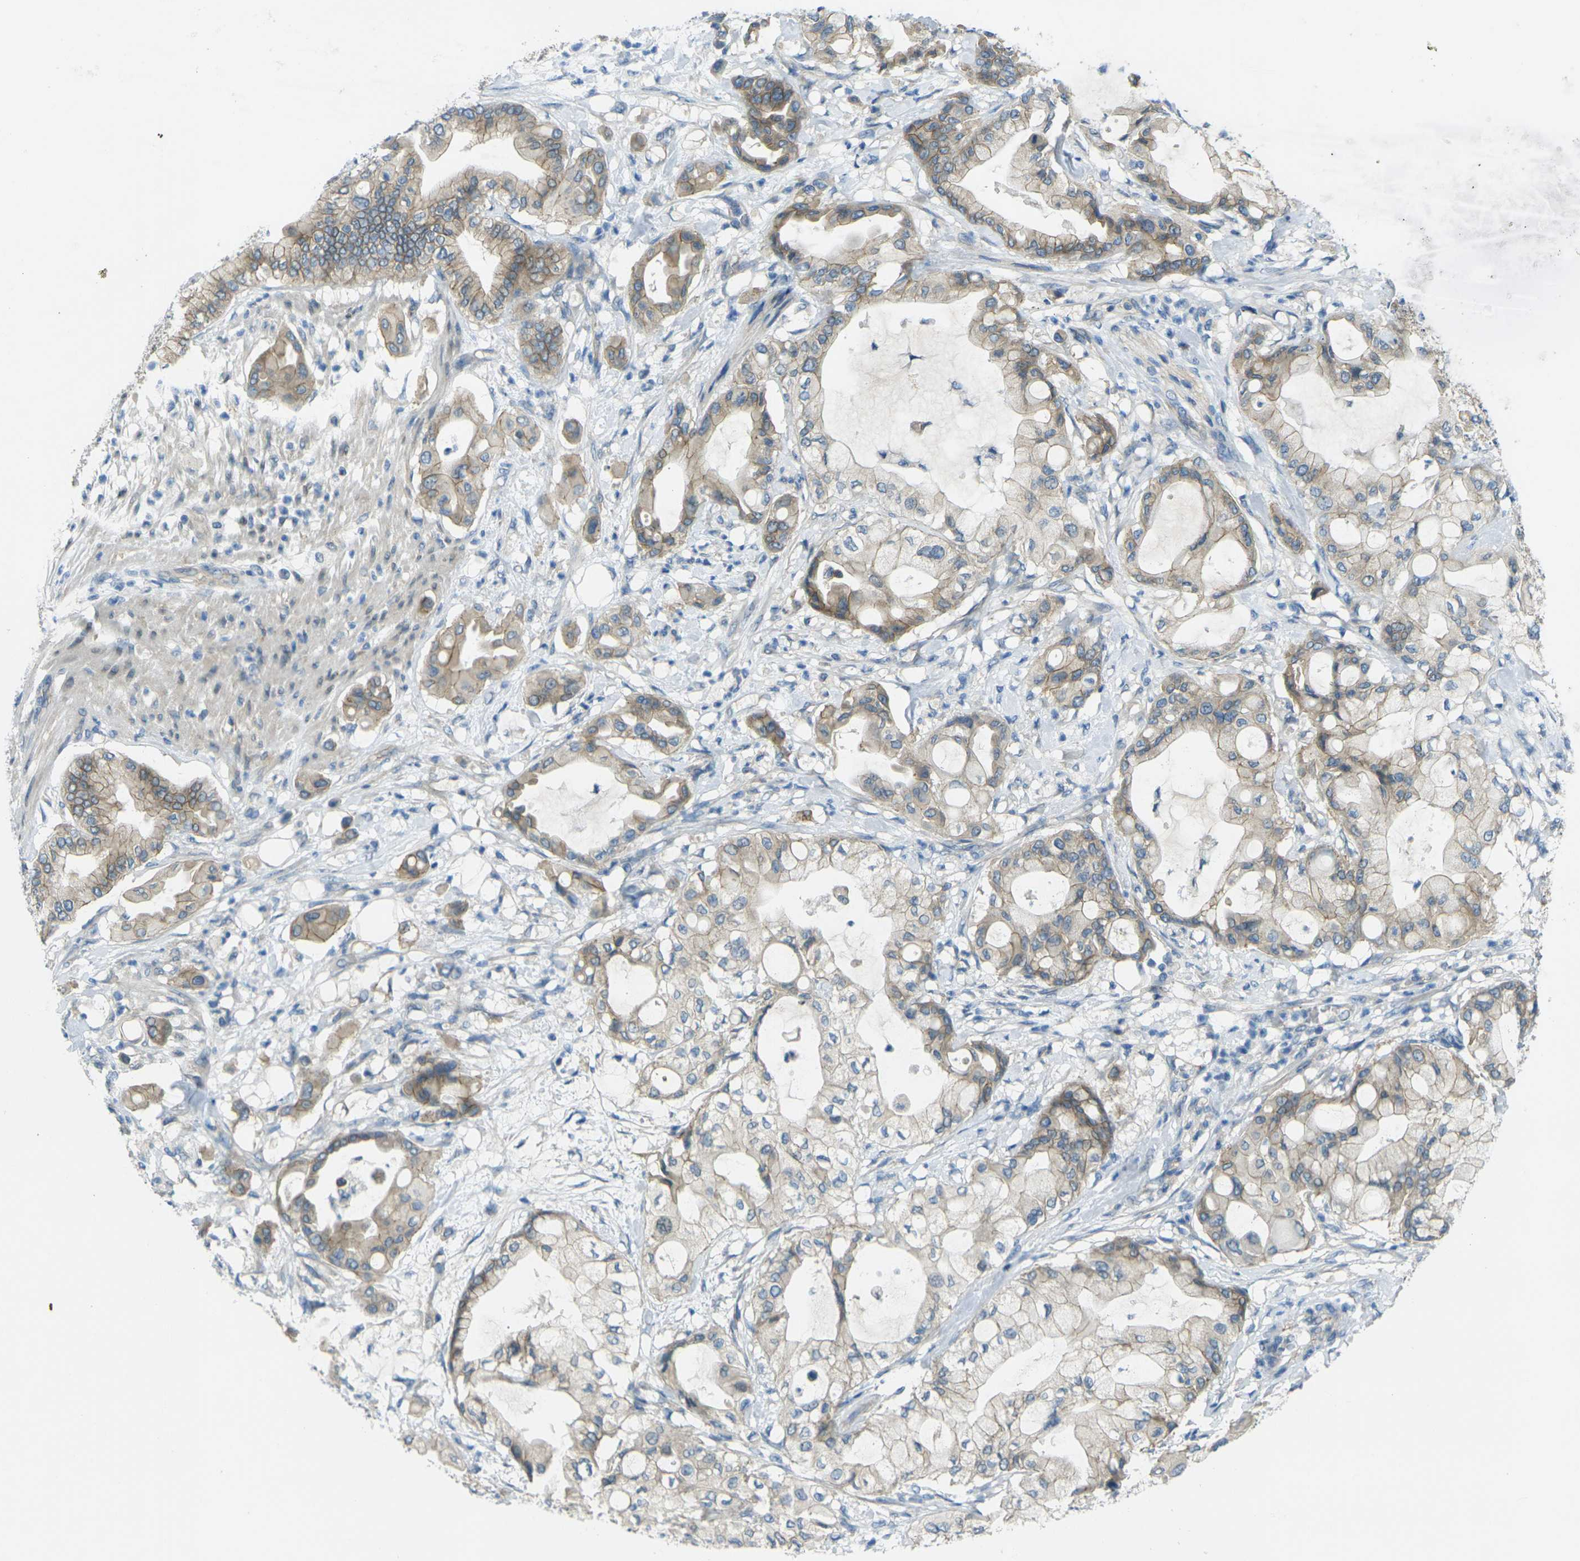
{"staining": {"intensity": "weak", "quantity": "<25%", "location": "cytoplasmic/membranous"}, "tissue": "pancreatic cancer", "cell_type": "Tumor cells", "image_type": "cancer", "snomed": [{"axis": "morphology", "description": "Adenocarcinoma, NOS"}, {"axis": "morphology", "description": "Adenocarcinoma, metastatic, NOS"}, {"axis": "topography", "description": "Lymph node"}, {"axis": "topography", "description": "Pancreas"}, {"axis": "topography", "description": "Duodenum"}], "caption": "The IHC micrograph has no significant positivity in tumor cells of pancreatic cancer (adenocarcinoma) tissue. (Immunohistochemistry, brightfield microscopy, high magnification).", "gene": "RHBDD1", "patient": {"sex": "female", "age": 64}}